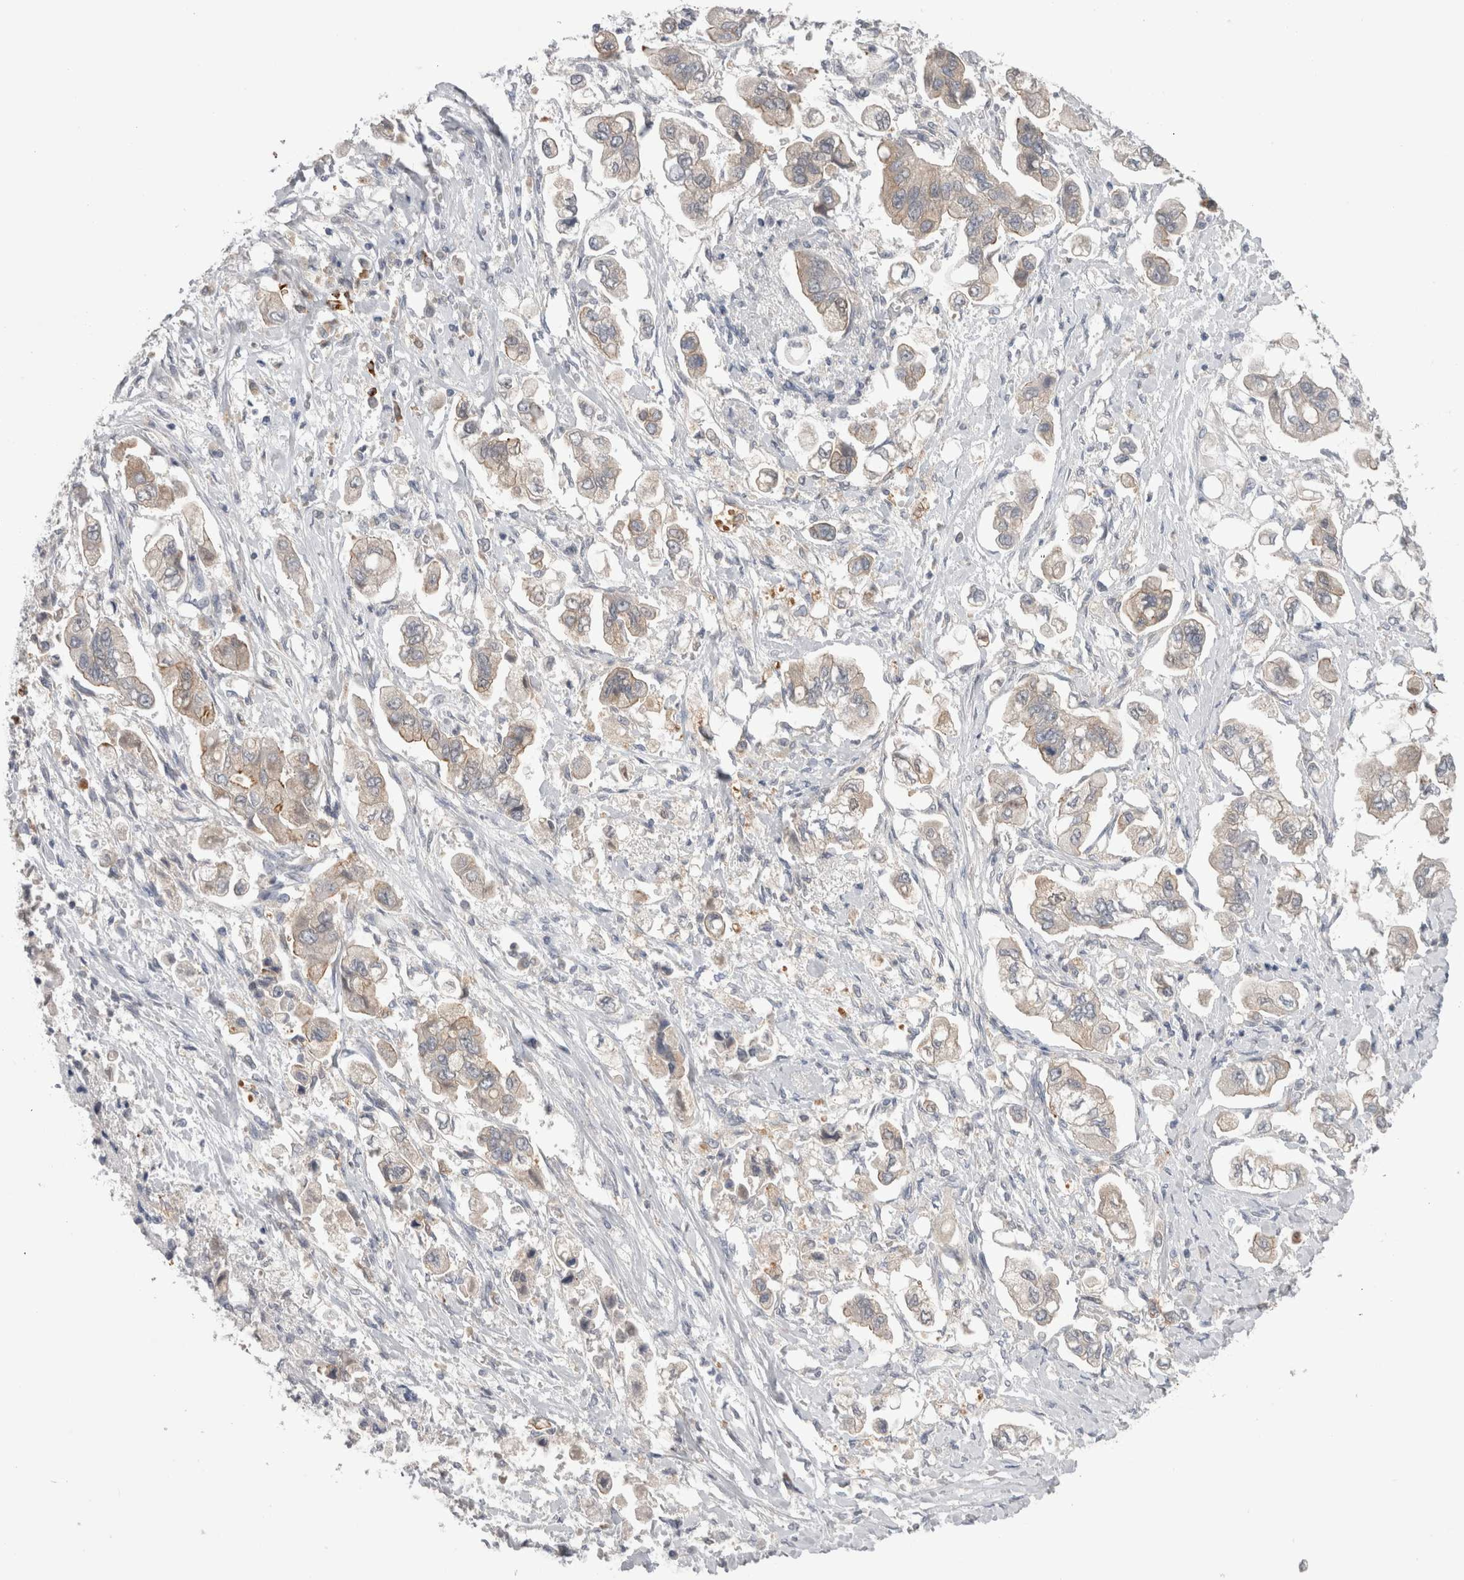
{"staining": {"intensity": "weak", "quantity": "<25%", "location": "cytoplasmic/membranous"}, "tissue": "stomach cancer", "cell_type": "Tumor cells", "image_type": "cancer", "snomed": [{"axis": "morphology", "description": "Adenocarcinoma, NOS"}, {"axis": "topography", "description": "Stomach"}], "caption": "High magnification brightfield microscopy of stomach cancer (adenocarcinoma) stained with DAB (brown) and counterstained with hematoxylin (blue): tumor cells show no significant staining.", "gene": "EPDR1", "patient": {"sex": "male", "age": 62}}